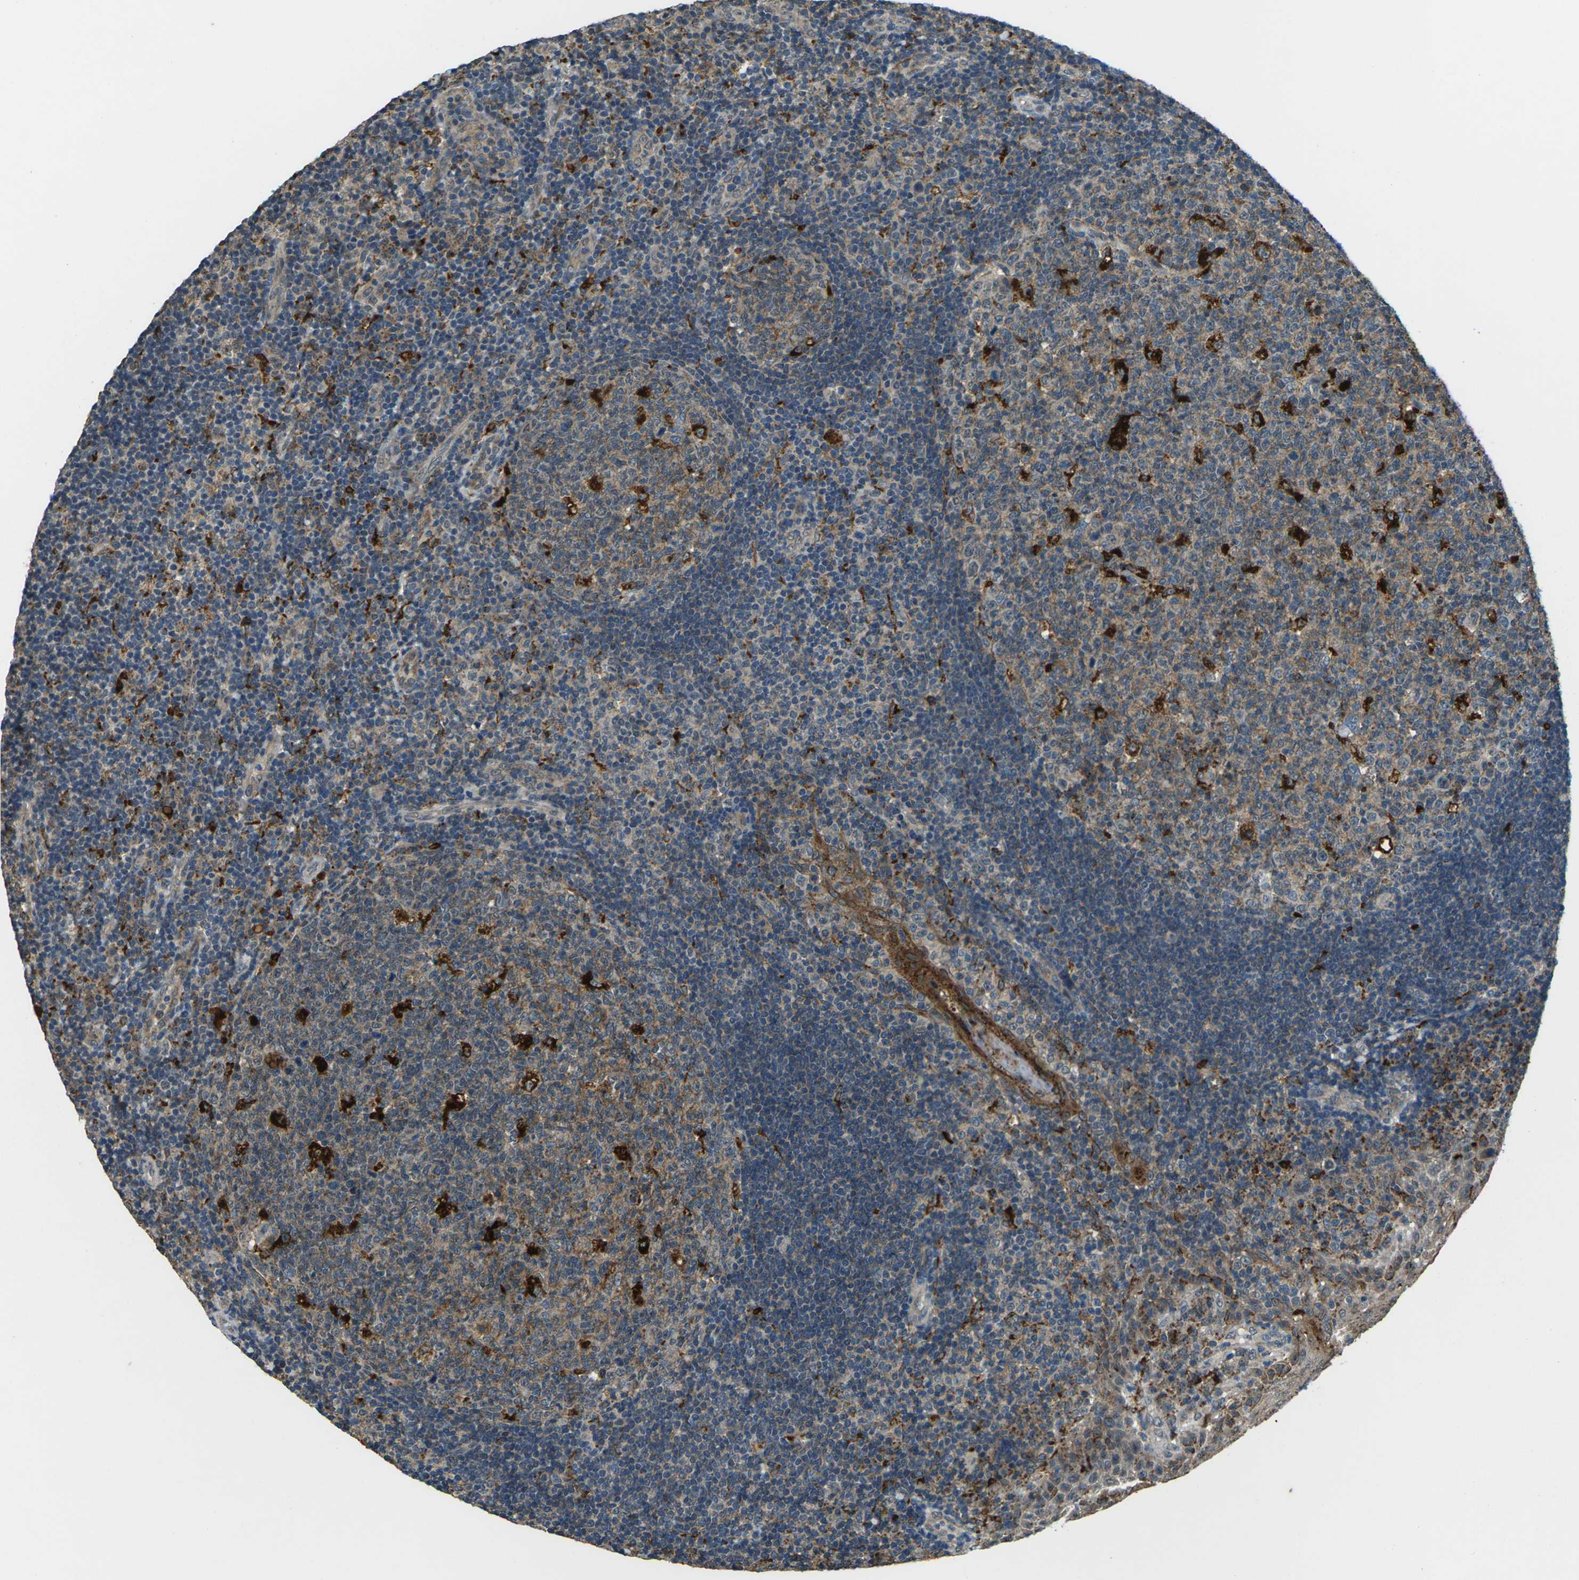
{"staining": {"intensity": "strong", "quantity": "<25%", "location": "cytoplasmic/membranous"}, "tissue": "tonsil", "cell_type": "Germinal center cells", "image_type": "normal", "snomed": [{"axis": "morphology", "description": "Normal tissue, NOS"}, {"axis": "topography", "description": "Tonsil"}], "caption": "Protein expression analysis of normal tonsil reveals strong cytoplasmic/membranous expression in approximately <25% of germinal center cells.", "gene": "SLC31A2", "patient": {"sex": "female", "age": 40}}